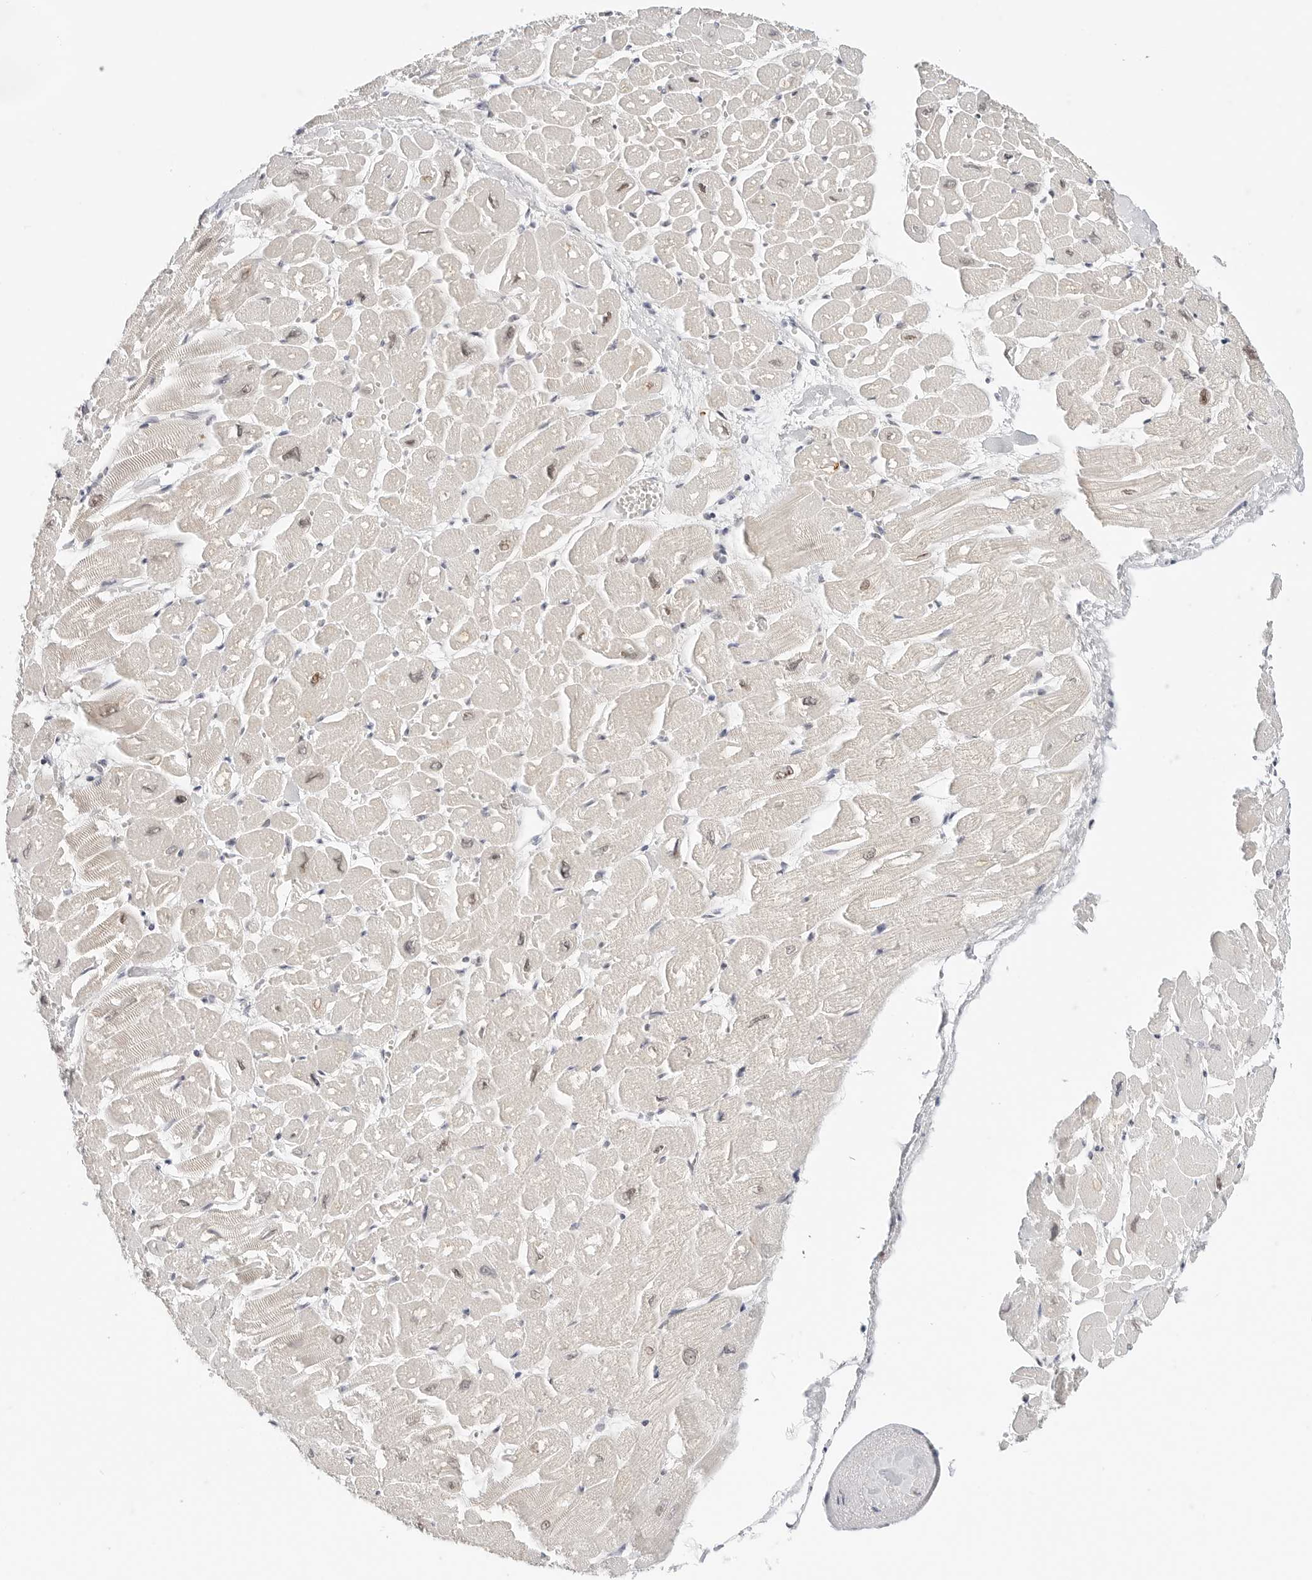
{"staining": {"intensity": "weak", "quantity": ">75%", "location": "cytoplasmic/membranous,nuclear"}, "tissue": "heart muscle", "cell_type": "Cardiomyocytes", "image_type": "normal", "snomed": [{"axis": "morphology", "description": "Normal tissue, NOS"}, {"axis": "topography", "description": "Heart"}], "caption": "Immunohistochemical staining of benign heart muscle shows >75% levels of weak cytoplasmic/membranous,nuclear protein staining in about >75% of cardiomyocytes. (brown staining indicates protein expression, while blue staining denotes nuclei).", "gene": "TSEN2", "patient": {"sex": "male", "age": 54}}